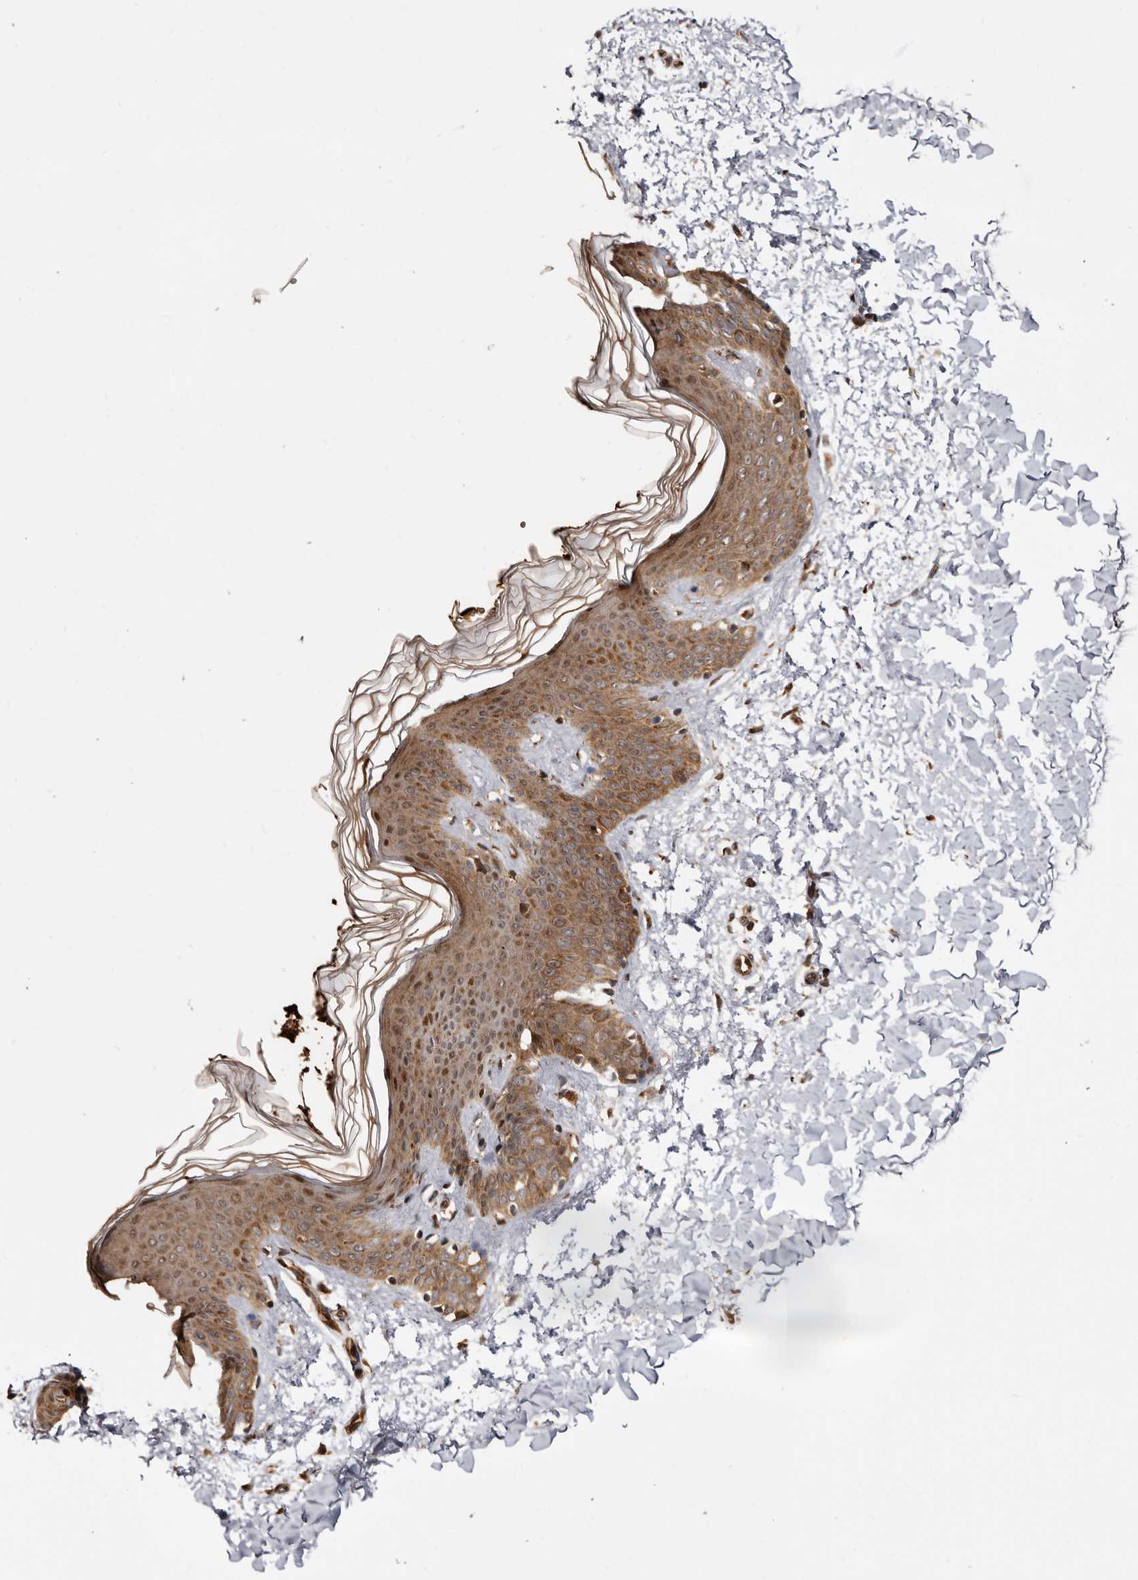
{"staining": {"intensity": "moderate", "quantity": ">75%", "location": "cytoplasmic/membranous"}, "tissue": "skin", "cell_type": "Fibroblasts", "image_type": "normal", "snomed": [{"axis": "morphology", "description": "Normal tissue, NOS"}, {"axis": "morphology", "description": "Neoplasm, benign, NOS"}, {"axis": "topography", "description": "Skin"}, {"axis": "topography", "description": "Soft tissue"}], "caption": "A micrograph showing moderate cytoplasmic/membranous expression in about >75% of fibroblasts in normal skin, as visualized by brown immunohistochemical staining.", "gene": "GPR27", "patient": {"sex": "male", "age": 26}}